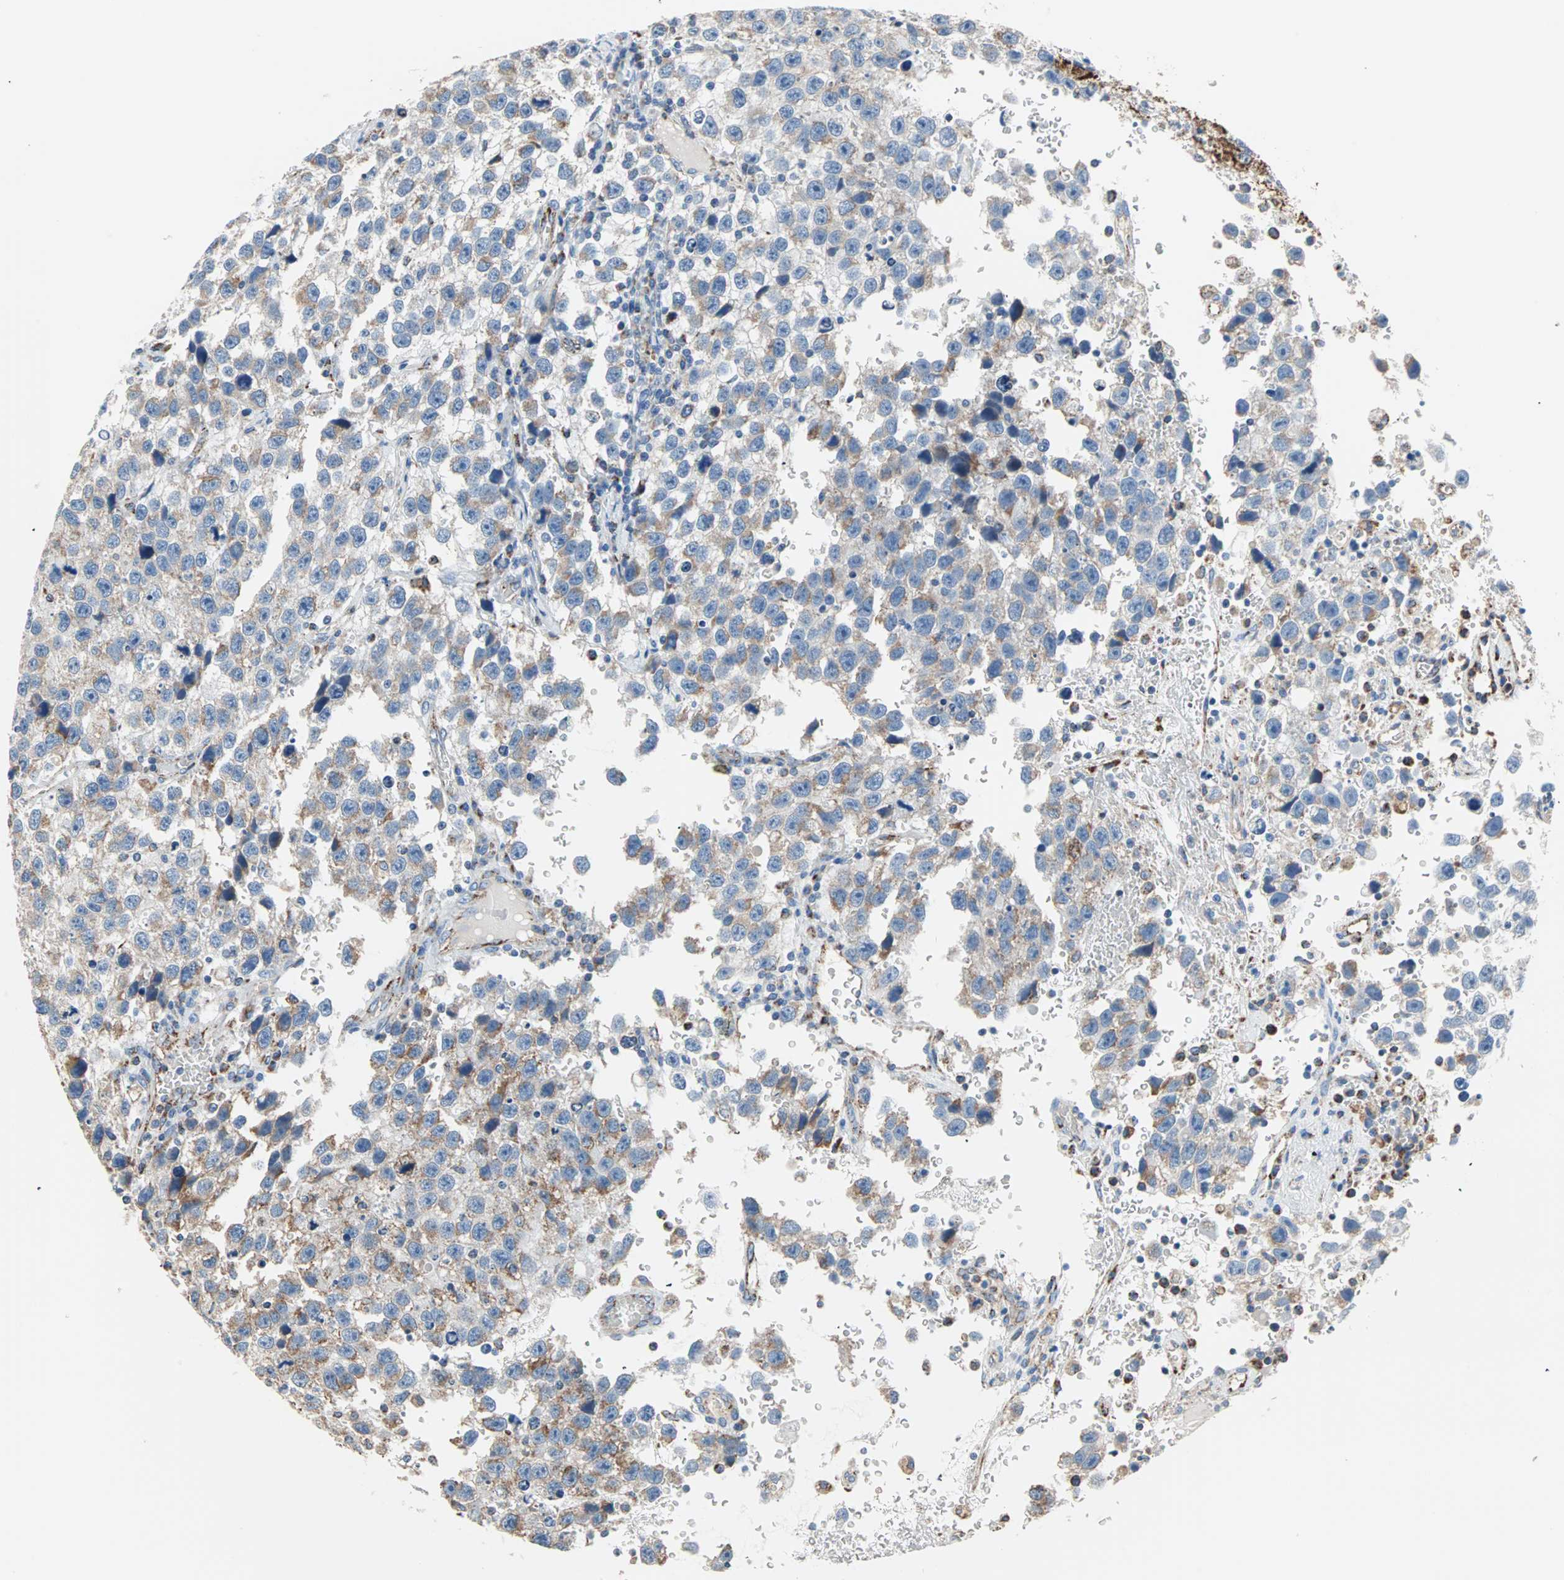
{"staining": {"intensity": "moderate", "quantity": ">75%", "location": "cytoplasmic/membranous"}, "tissue": "testis cancer", "cell_type": "Tumor cells", "image_type": "cancer", "snomed": [{"axis": "morphology", "description": "Seminoma, NOS"}, {"axis": "topography", "description": "Testis"}], "caption": "Testis cancer stained with a protein marker exhibits moderate staining in tumor cells.", "gene": "TST", "patient": {"sex": "male", "age": 33}}